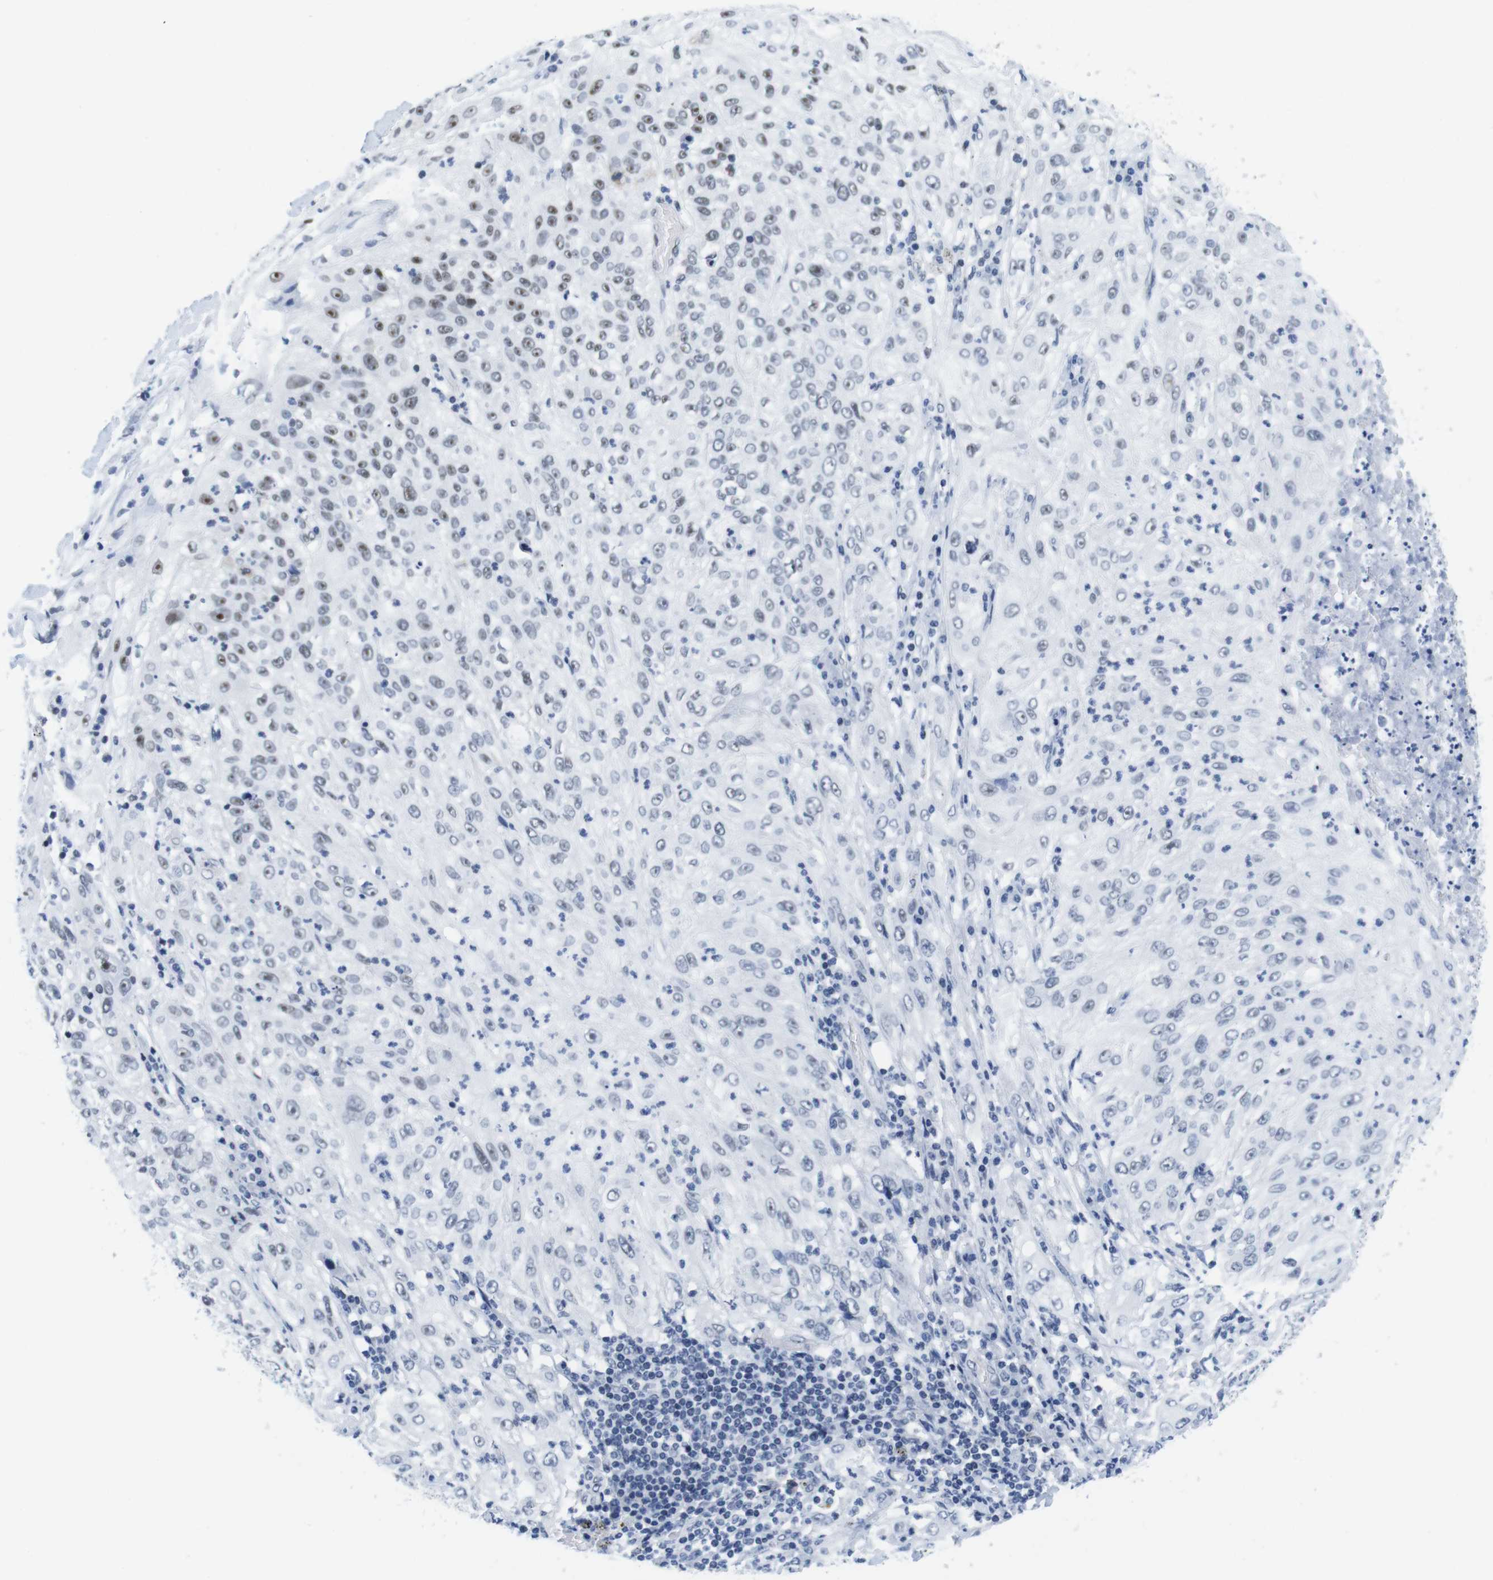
{"staining": {"intensity": "moderate", "quantity": "<25%", "location": "nuclear"}, "tissue": "lung cancer", "cell_type": "Tumor cells", "image_type": "cancer", "snomed": [{"axis": "morphology", "description": "Inflammation, NOS"}, {"axis": "morphology", "description": "Squamous cell carcinoma, NOS"}, {"axis": "topography", "description": "Lymph node"}, {"axis": "topography", "description": "Soft tissue"}, {"axis": "topography", "description": "Lung"}], "caption": "Protein expression analysis of lung squamous cell carcinoma demonstrates moderate nuclear expression in approximately <25% of tumor cells.", "gene": "IFI16", "patient": {"sex": "male", "age": 66}}